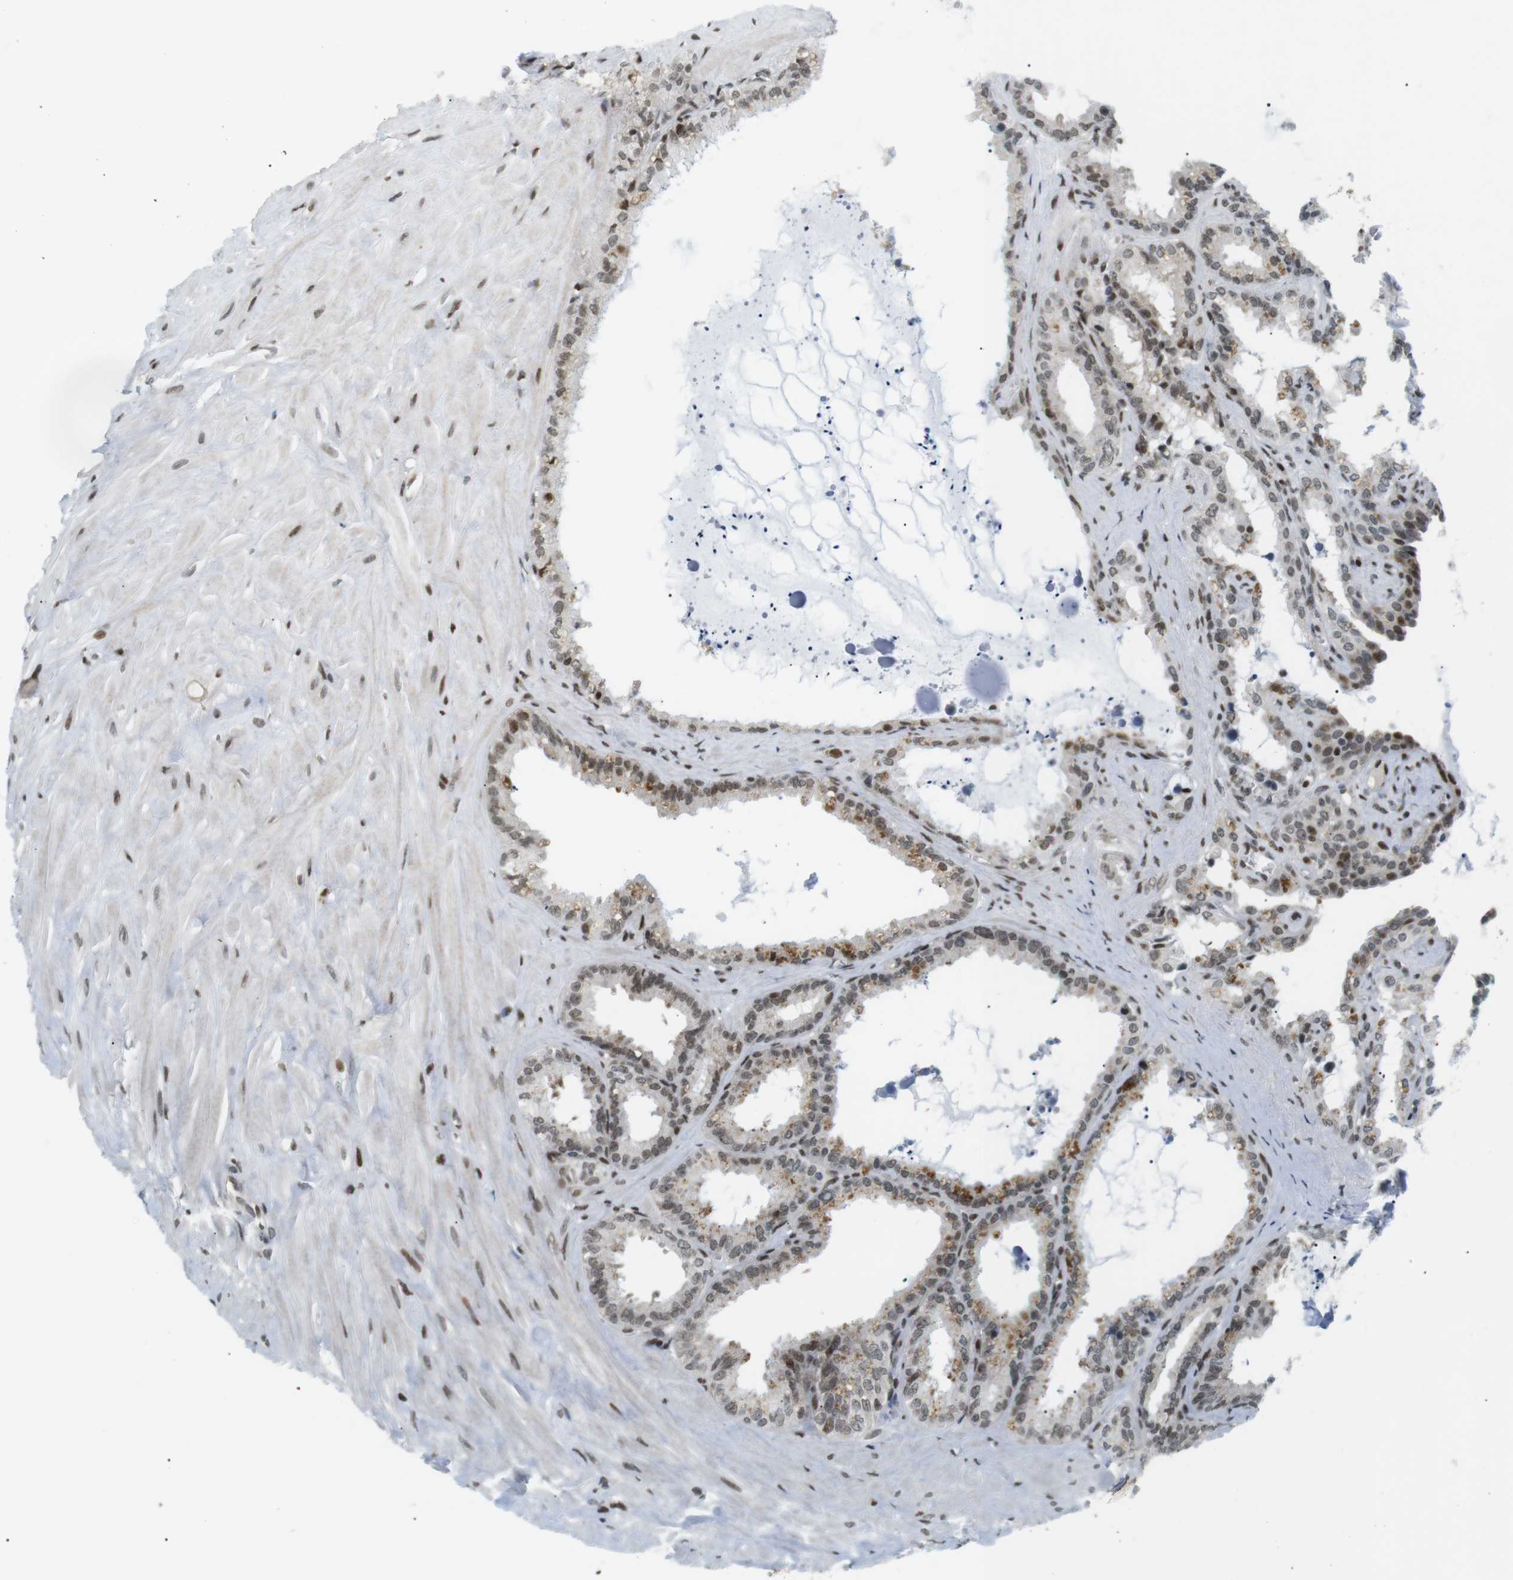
{"staining": {"intensity": "moderate", "quantity": "25%-75%", "location": "cytoplasmic/membranous,nuclear"}, "tissue": "seminal vesicle", "cell_type": "Glandular cells", "image_type": "normal", "snomed": [{"axis": "morphology", "description": "Normal tissue, NOS"}, {"axis": "topography", "description": "Seminal veicle"}], "caption": "IHC of normal seminal vesicle exhibits medium levels of moderate cytoplasmic/membranous,nuclear positivity in about 25%-75% of glandular cells.", "gene": "CDC27", "patient": {"sex": "male", "age": 64}}